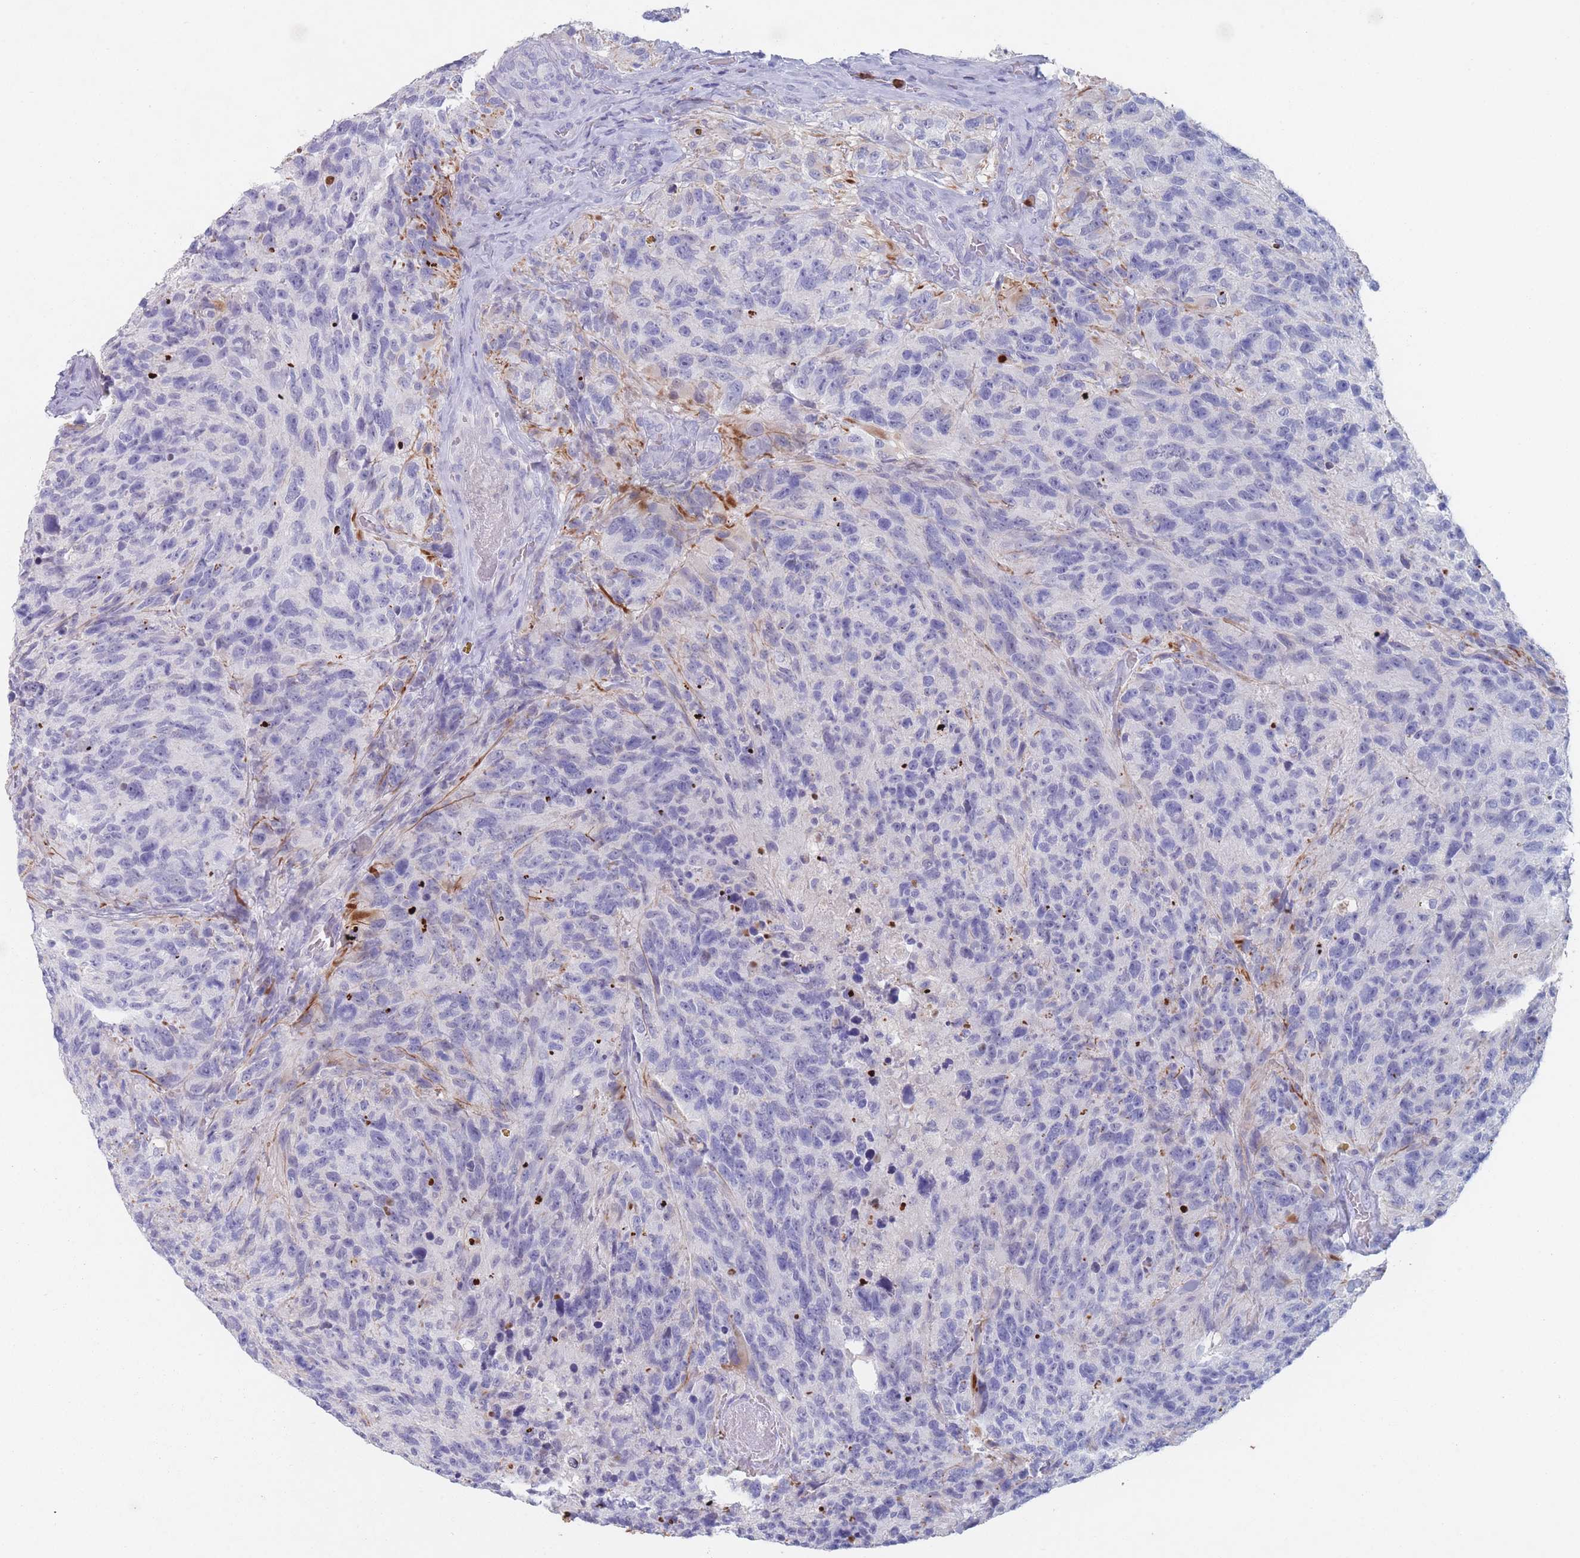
{"staining": {"intensity": "negative", "quantity": "none", "location": "none"}, "tissue": "glioma", "cell_type": "Tumor cells", "image_type": "cancer", "snomed": [{"axis": "morphology", "description": "Glioma, malignant, High grade"}, {"axis": "topography", "description": "Brain"}], "caption": "Immunohistochemistry histopathology image of neoplastic tissue: human glioma stained with DAB (3,3'-diaminobenzidine) exhibits no significant protein positivity in tumor cells.", "gene": "ATP1A3", "patient": {"sex": "male", "age": 69}}